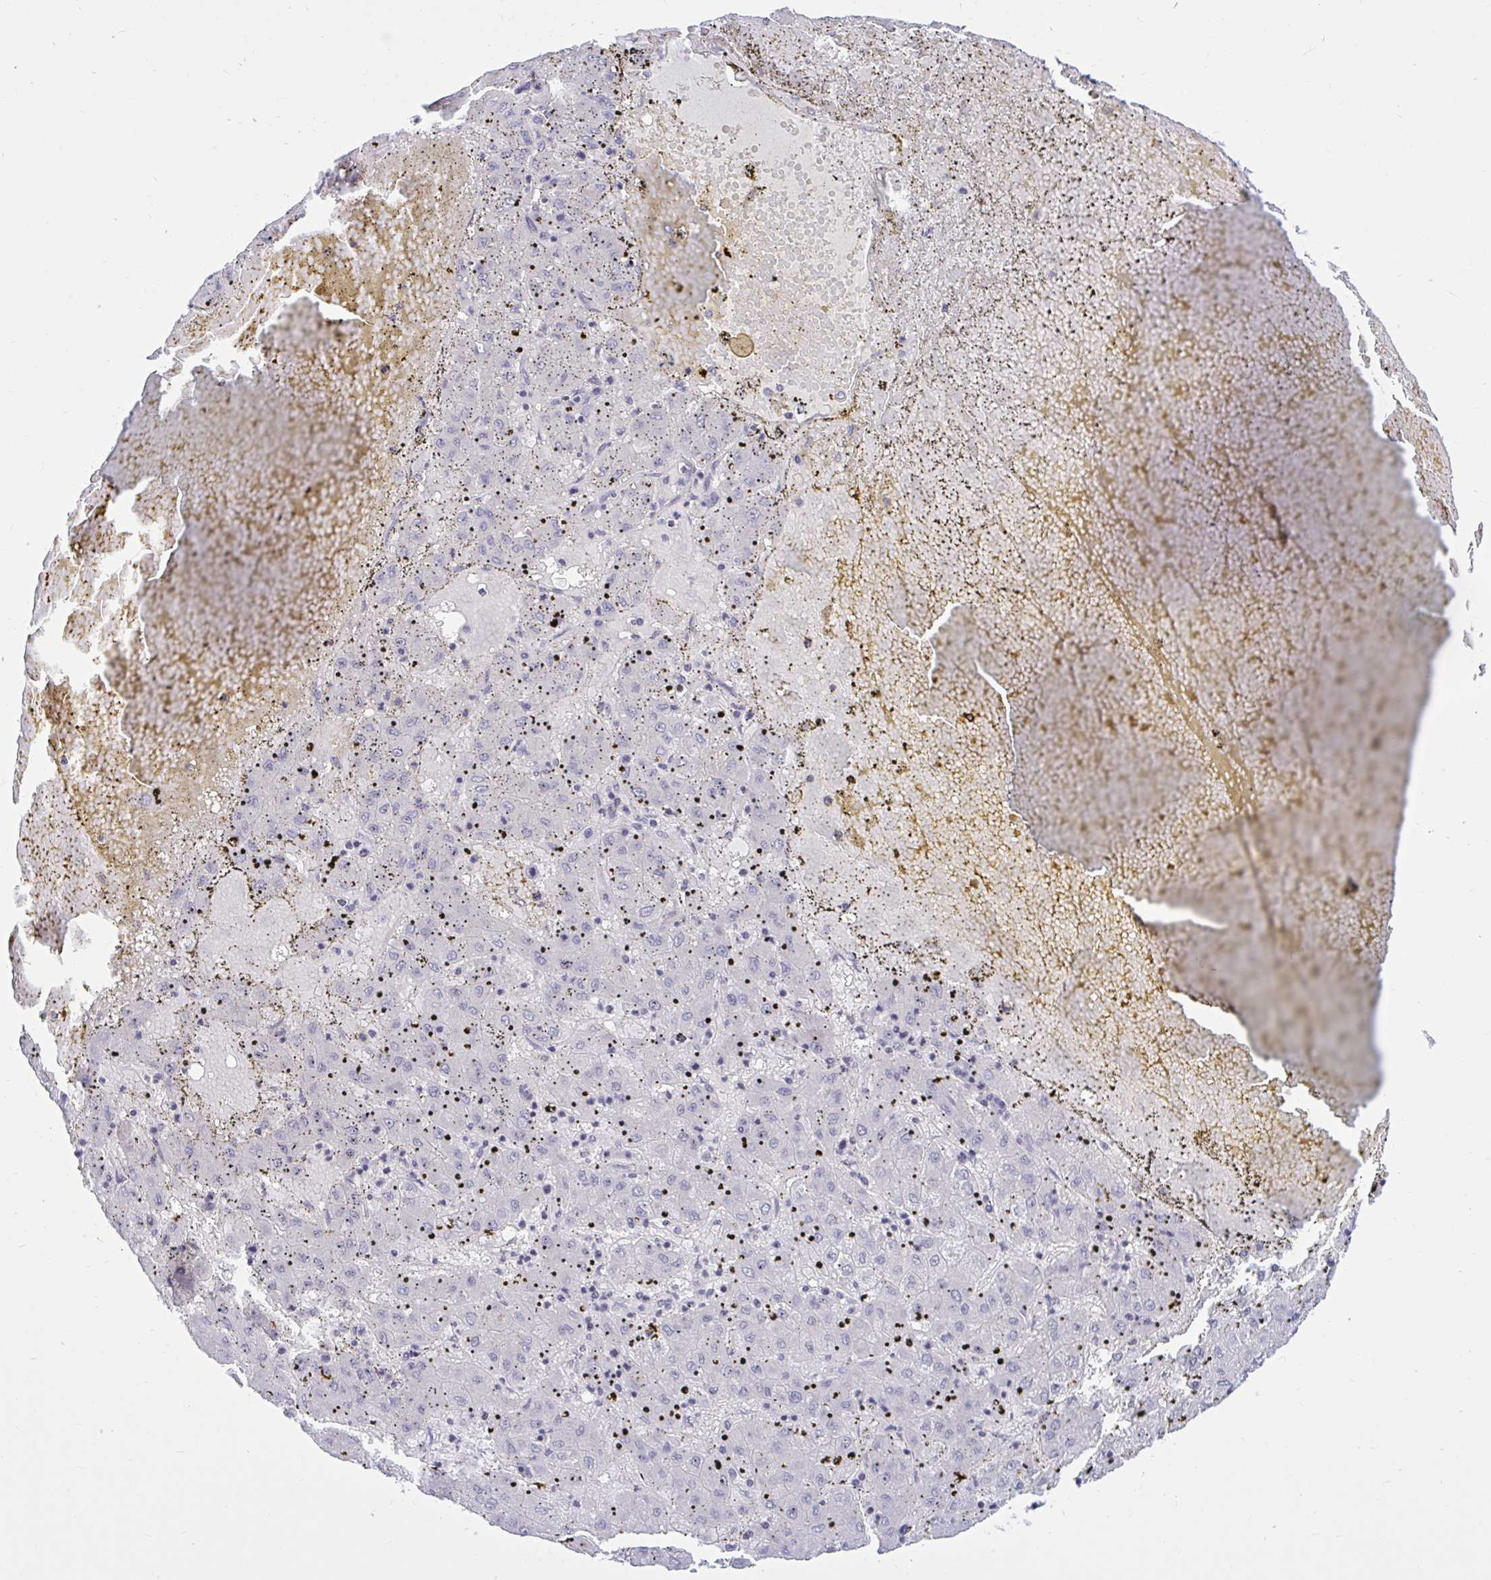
{"staining": {"intensity": "negative", "quantity": "none", "location": "none"}, "tissue": "liver cancer", "cell_type": "Tumor cells", "image_type": "cancer", "snomed": [{"axis": "morphology", "description": "Carcinoma, Hepatocellular, NOS"}, {"axis": "topography", "description": "Liver"}], "caption": "This is an IHC micrograph of liver cancer (hepatocellular carcinoma). There is no staining in tumor cells.", "gene": "ARPP19", "patient": {"sex": "male", "age": 72}}